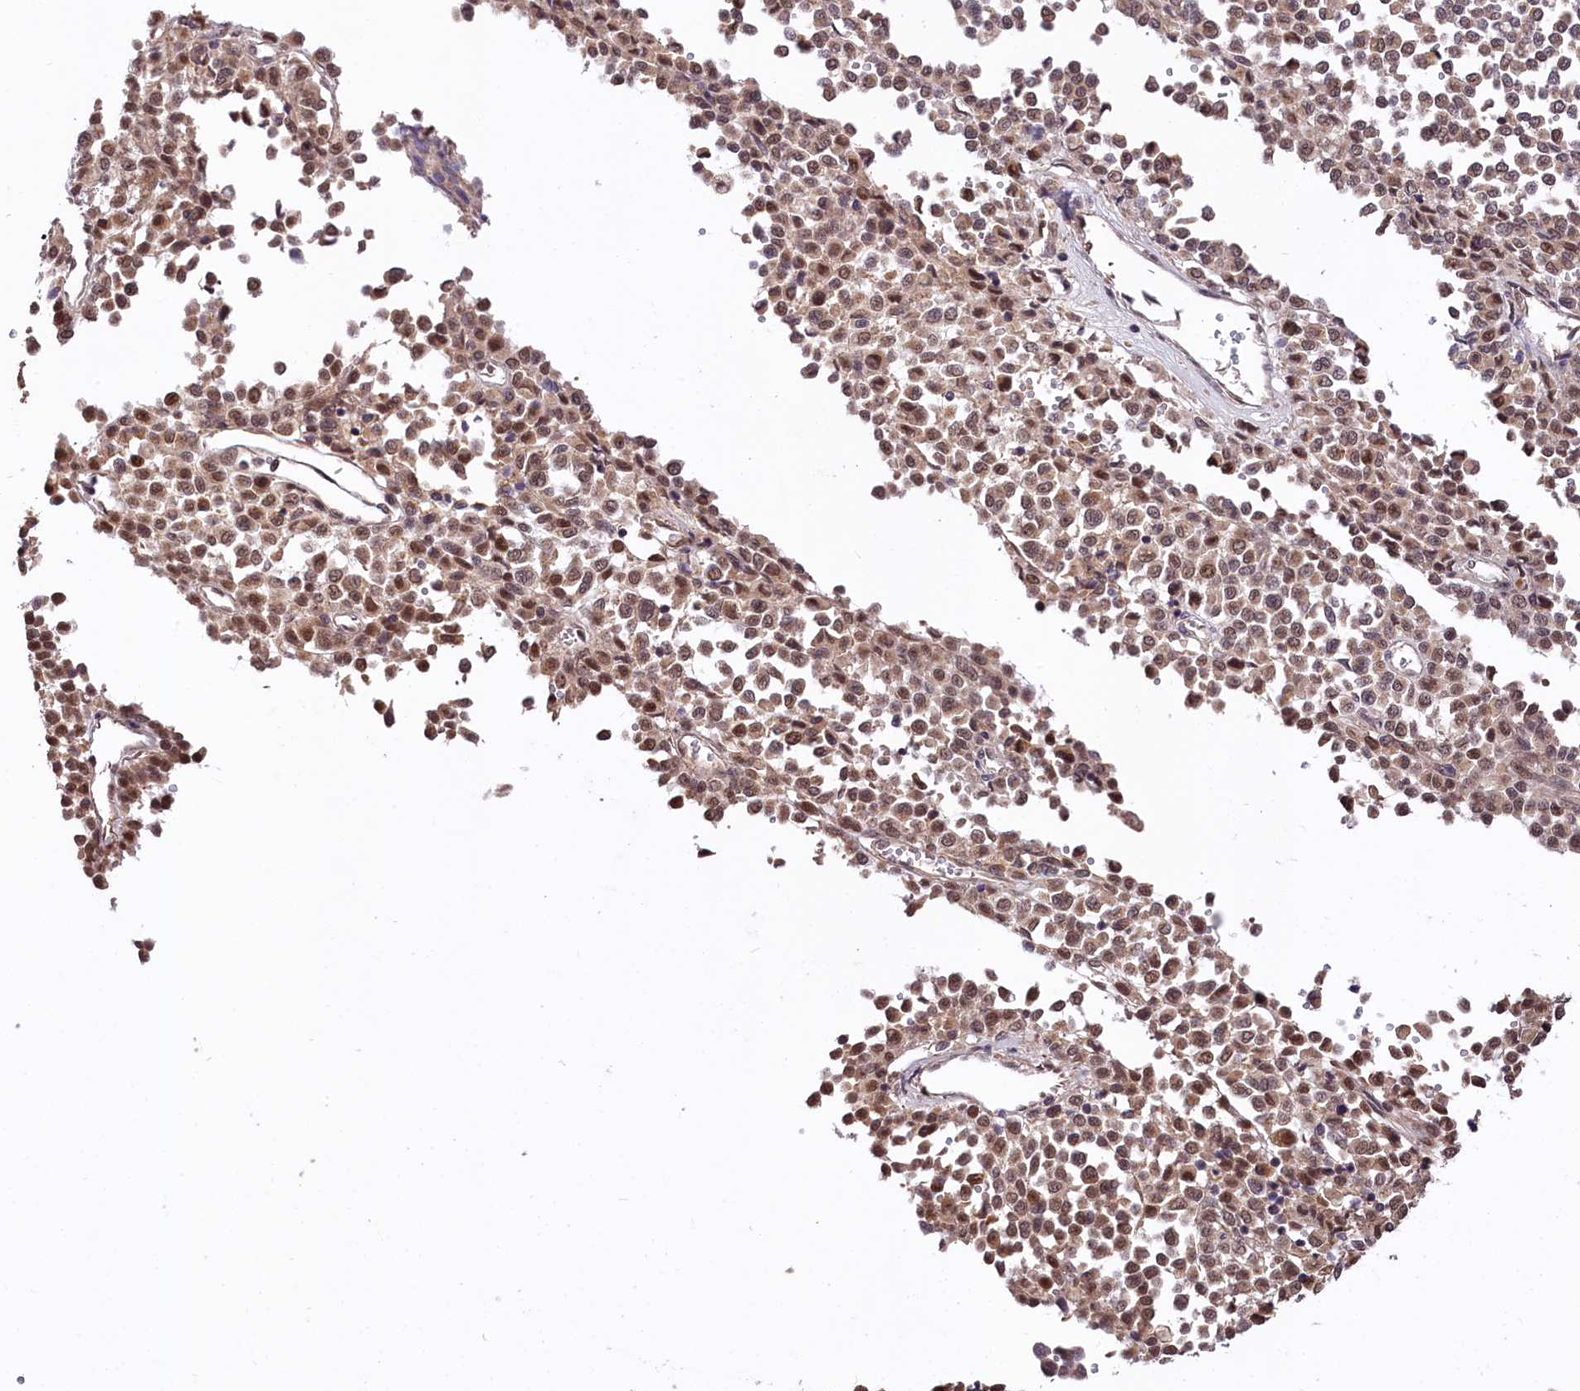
{"staining": {"intensity": "moderate", "quantity": ">75%", "location": "nuclear"}, "tissue": "melanoma", "cell_type": "Tumor cells", "image_type": "cancer", "snomed": [{"axis": "morphology", "description": "Malignant melanoma, Metastatic site"}, {"axis": "topography", "description": "Pancreas"}], "caption": "This is an image of immunohistochemistry (IHC) staining of malignant melanoma (metastatic site), which shows moderate expression in the nuclear of tumor cells.", "gene": "UBE3A", "patient": {"sex": "female", "age": 30}}